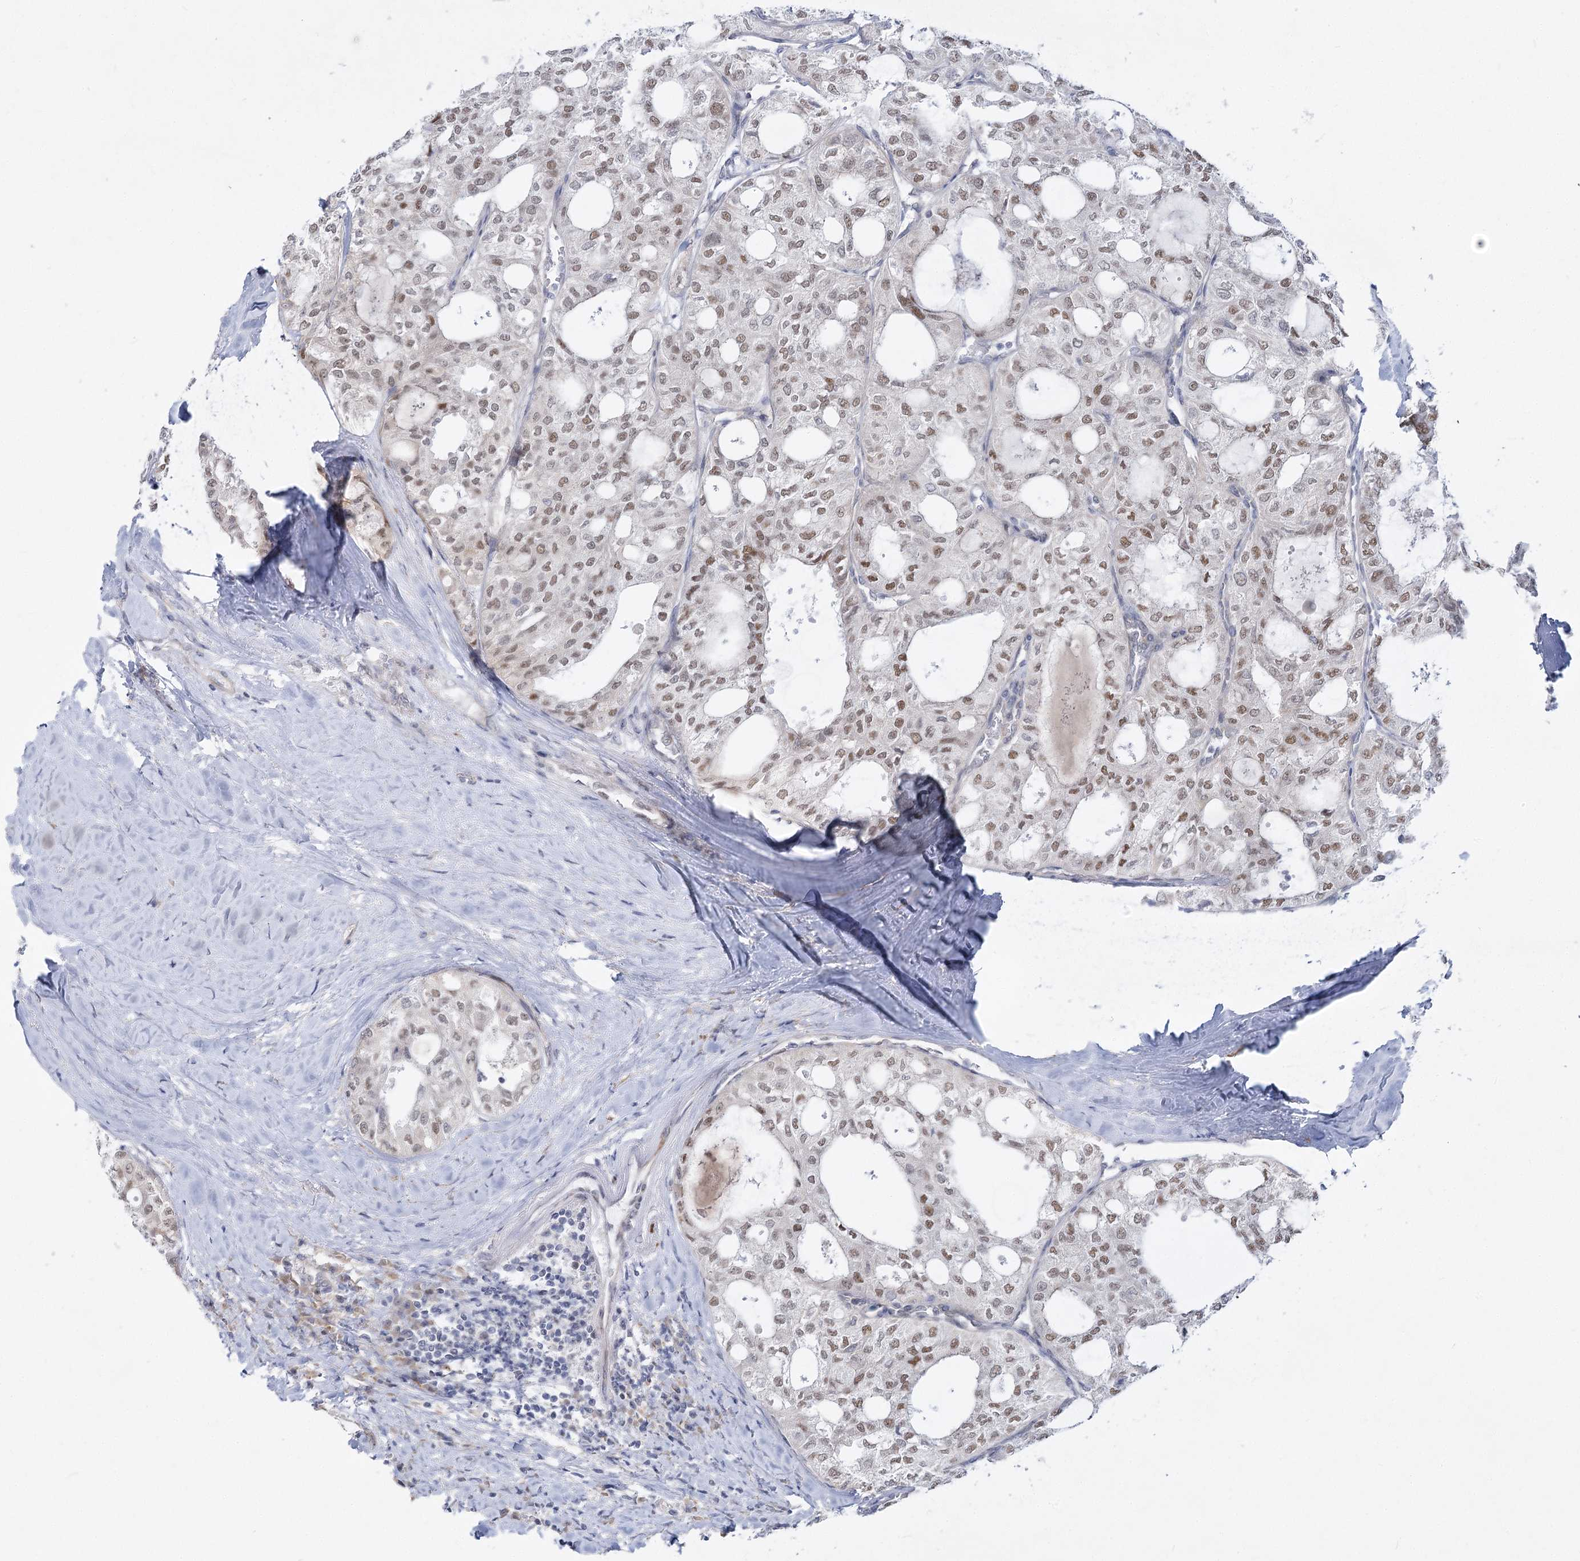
{"staining": {"intensity": "moderate", "quantity": ">75%", "location": "nuclear"}, "tissue": "thyroid cancer", "cell_type": "Tumor cells", "image_type": "cancer", "snomed": [{"axis": "morphology", "description": "Follicular adenoma carcinoma, NOS"}, {"axis": "topography", "description": "Thyroid gland"}], "caption": "Thyroid follicular adenoma carcinoma stained for a protein demonstrates moderate nuclear positivity in tumor cells.", "gene": "ARSI", "patient": {"sex": "male", "age": 75}}